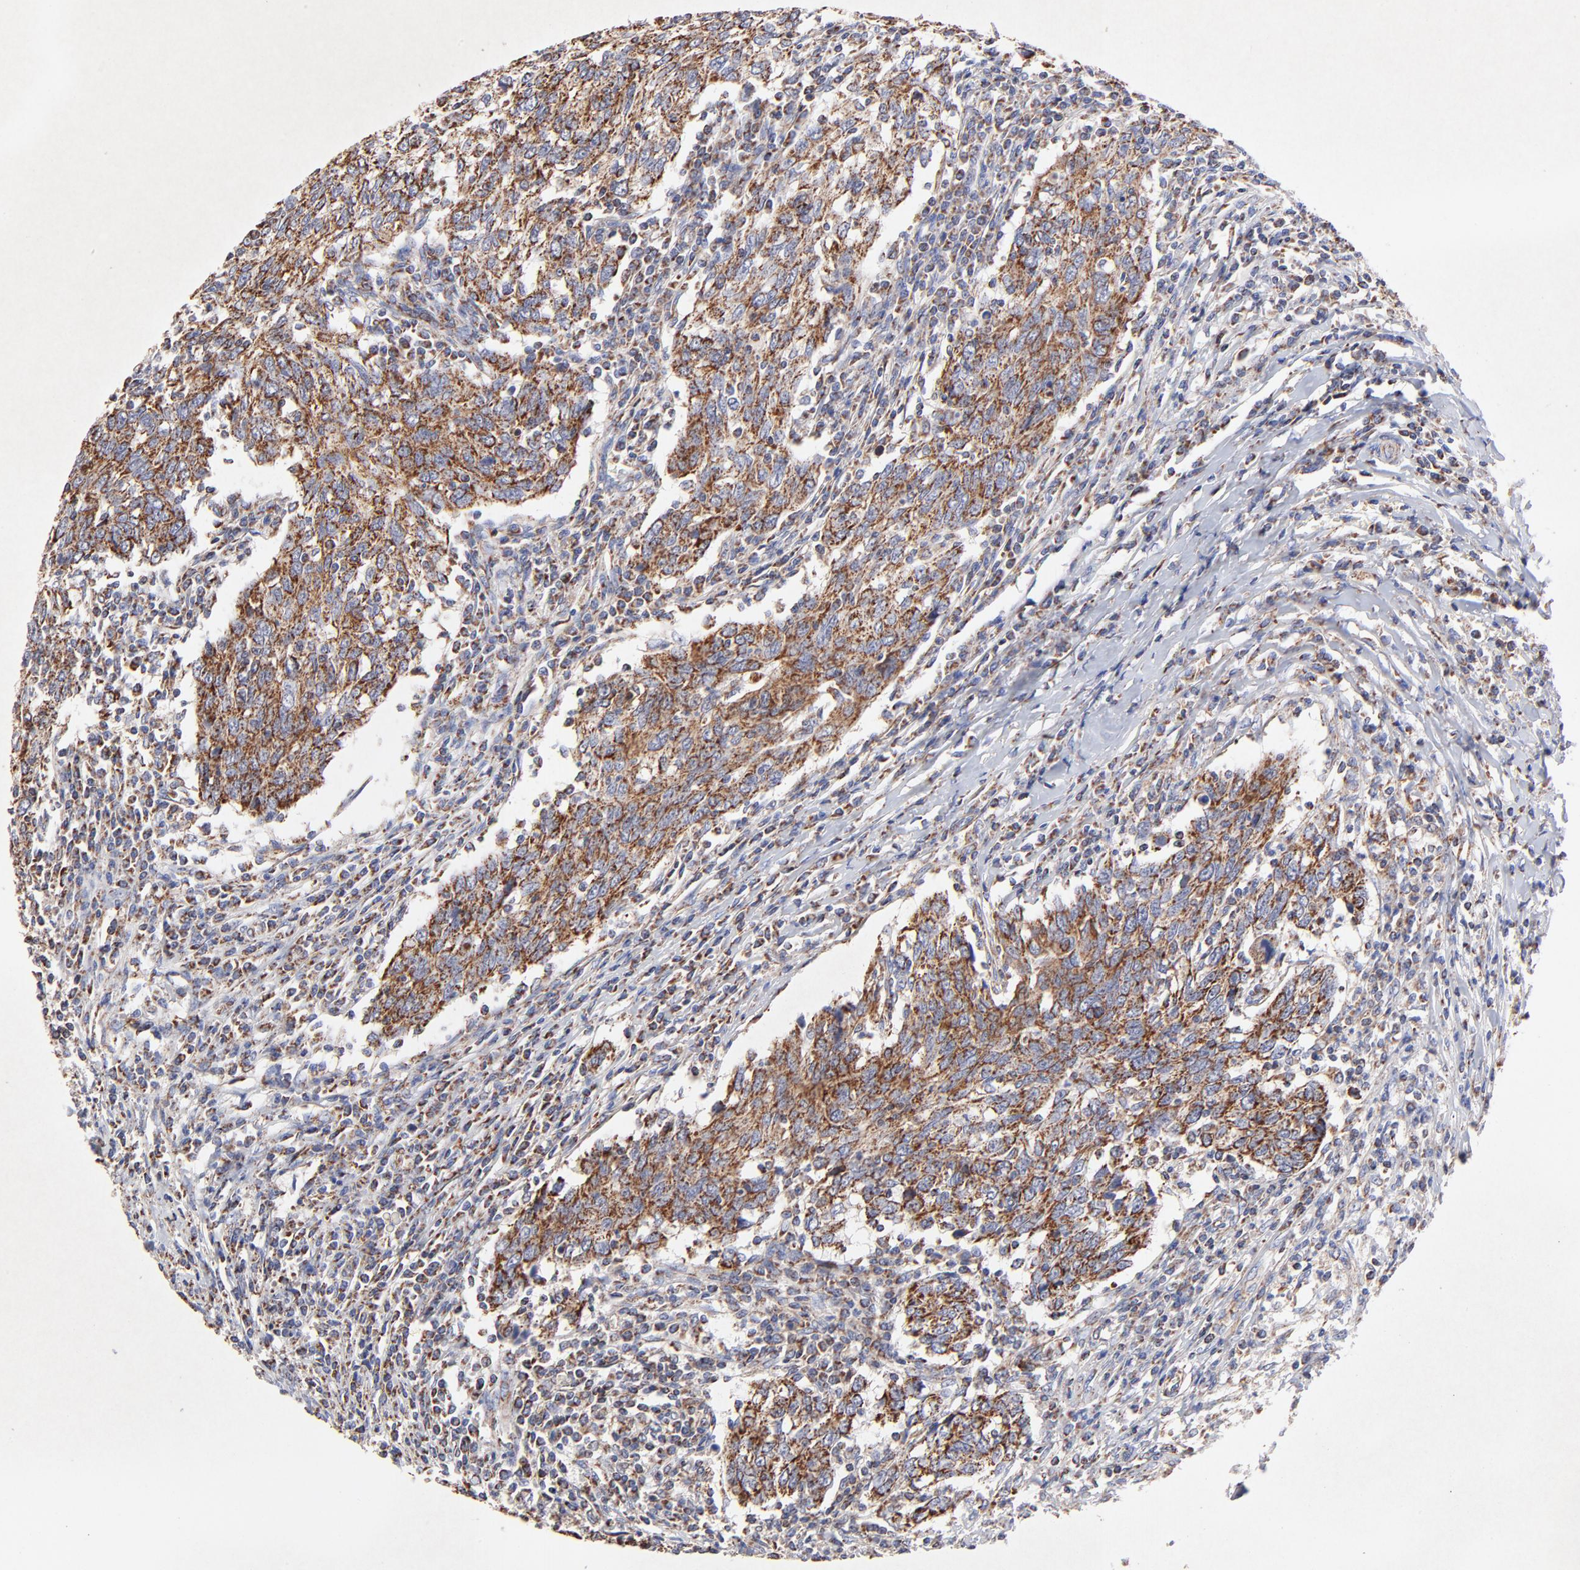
{"staining": {"intensity": "strong", "quantity": ">75%", "location": "cytoplasmic/membranous"}, "tissue": "breast cancer", "cell_type": "Tumor cells", "image_type": "cancer", "snomed": [{"axis": "morphology", "description": "Duct carcinoma"}, {"axis": "topography", "description": "Breast"}], "caption": "Breast cancer stained with DAB (3,3'-diaminobenzidine) immunohistochemistry (IHC) demonstrates high levels of strong cytoplasmic/membranous staining in approximately >75% of tumor cells.", "gene": "SSBP1", "patient": {"sex": "female", "age": 50}}